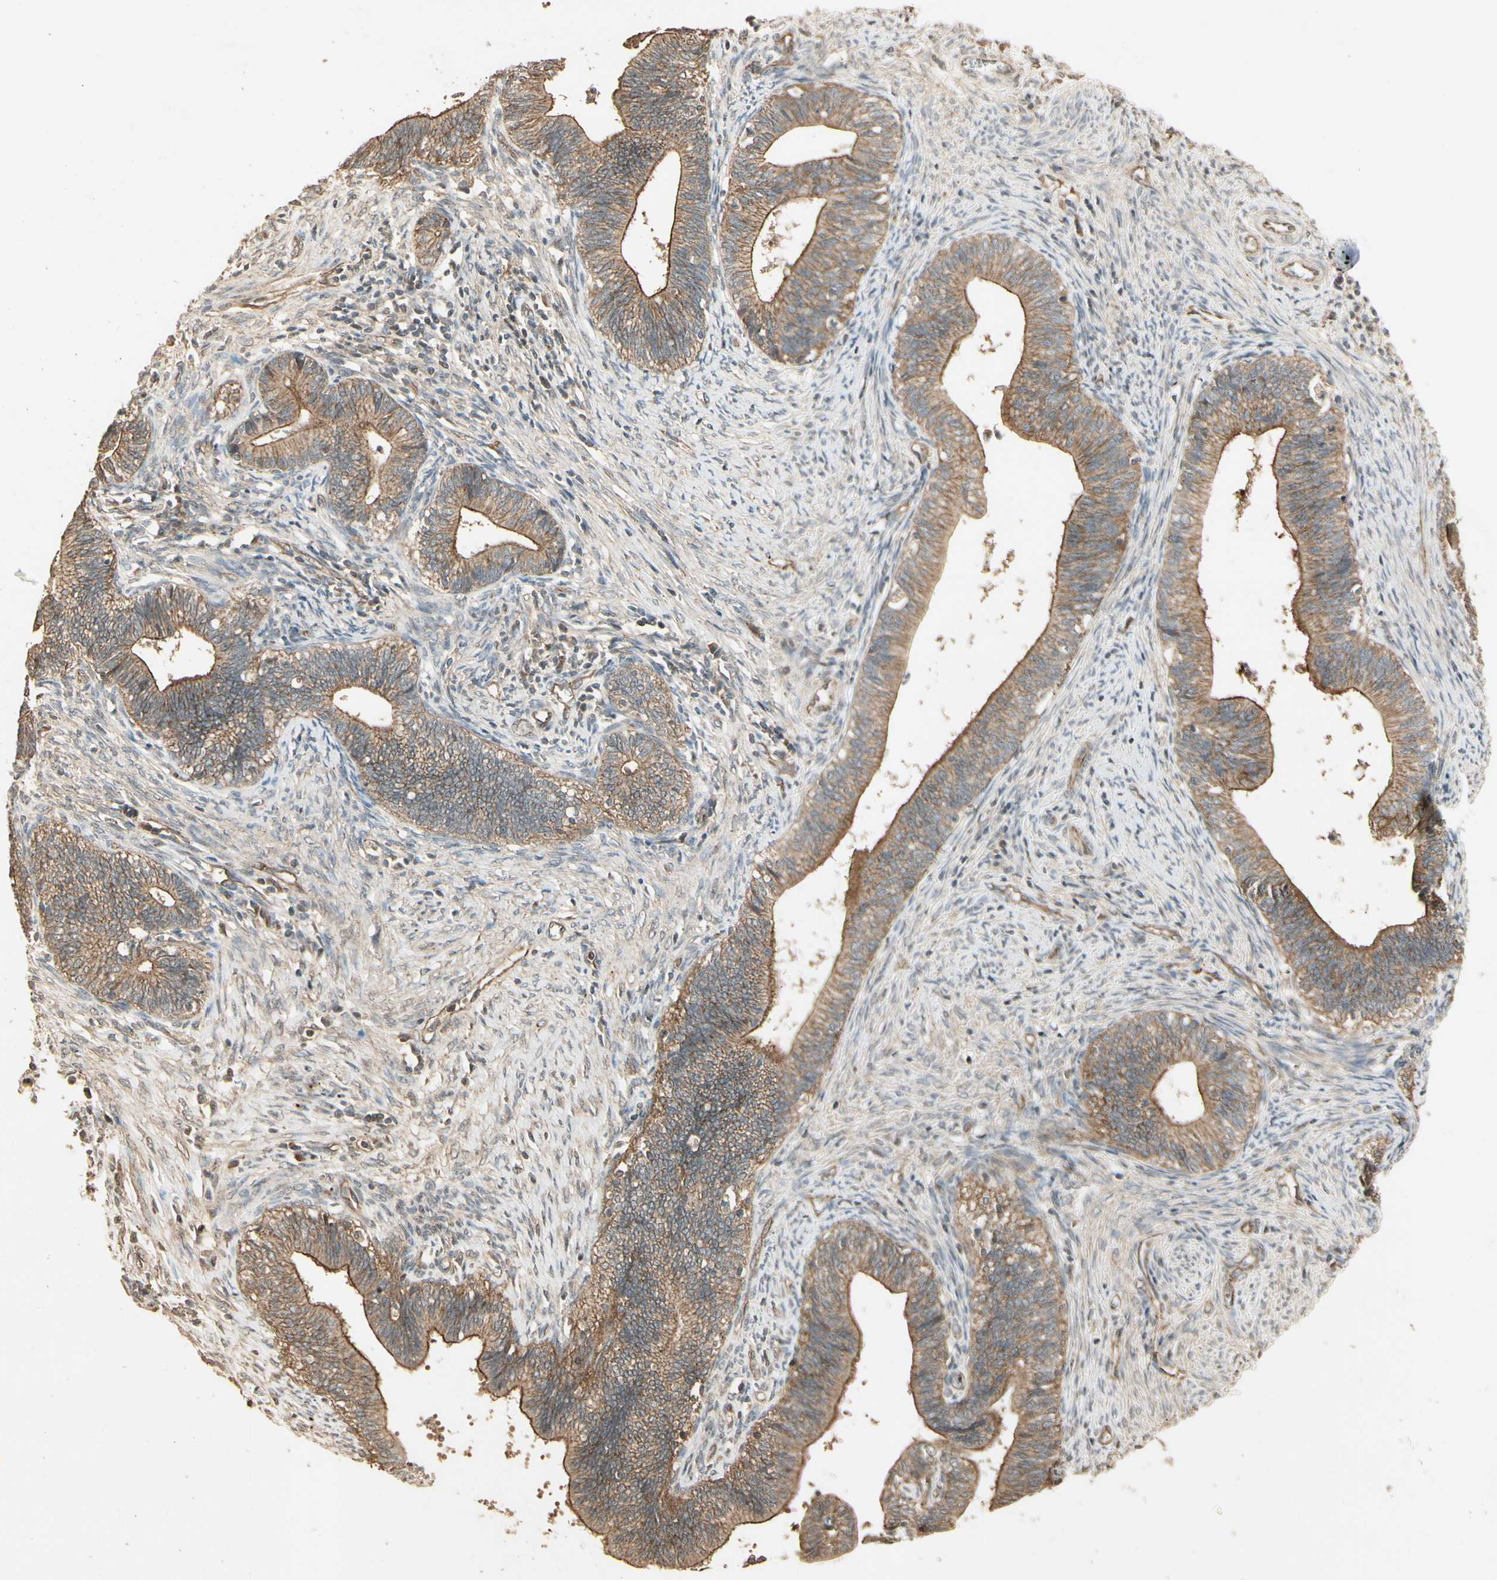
{"staining": {"intensity": "moderate", "quantity": ">75%", "location": "cytoplasmic/membranous"}, "tissue": "cervical cancer", "cell_type": "Tumor cells", "image_type": "cancer", "snomed": [{"axis": "morphology", "description": "Adenocarcinoma, NOS"}, {"axis": "topography", "description": "Cervix"}], "caption": "Immunohistochemistry of cervical cancer shows medium levels of moderate cytoplasmic/membranous staining in approximately >75% of tumor cells.", "gene": "RNF180", "patient": {"sex": "female", "age": 44}}